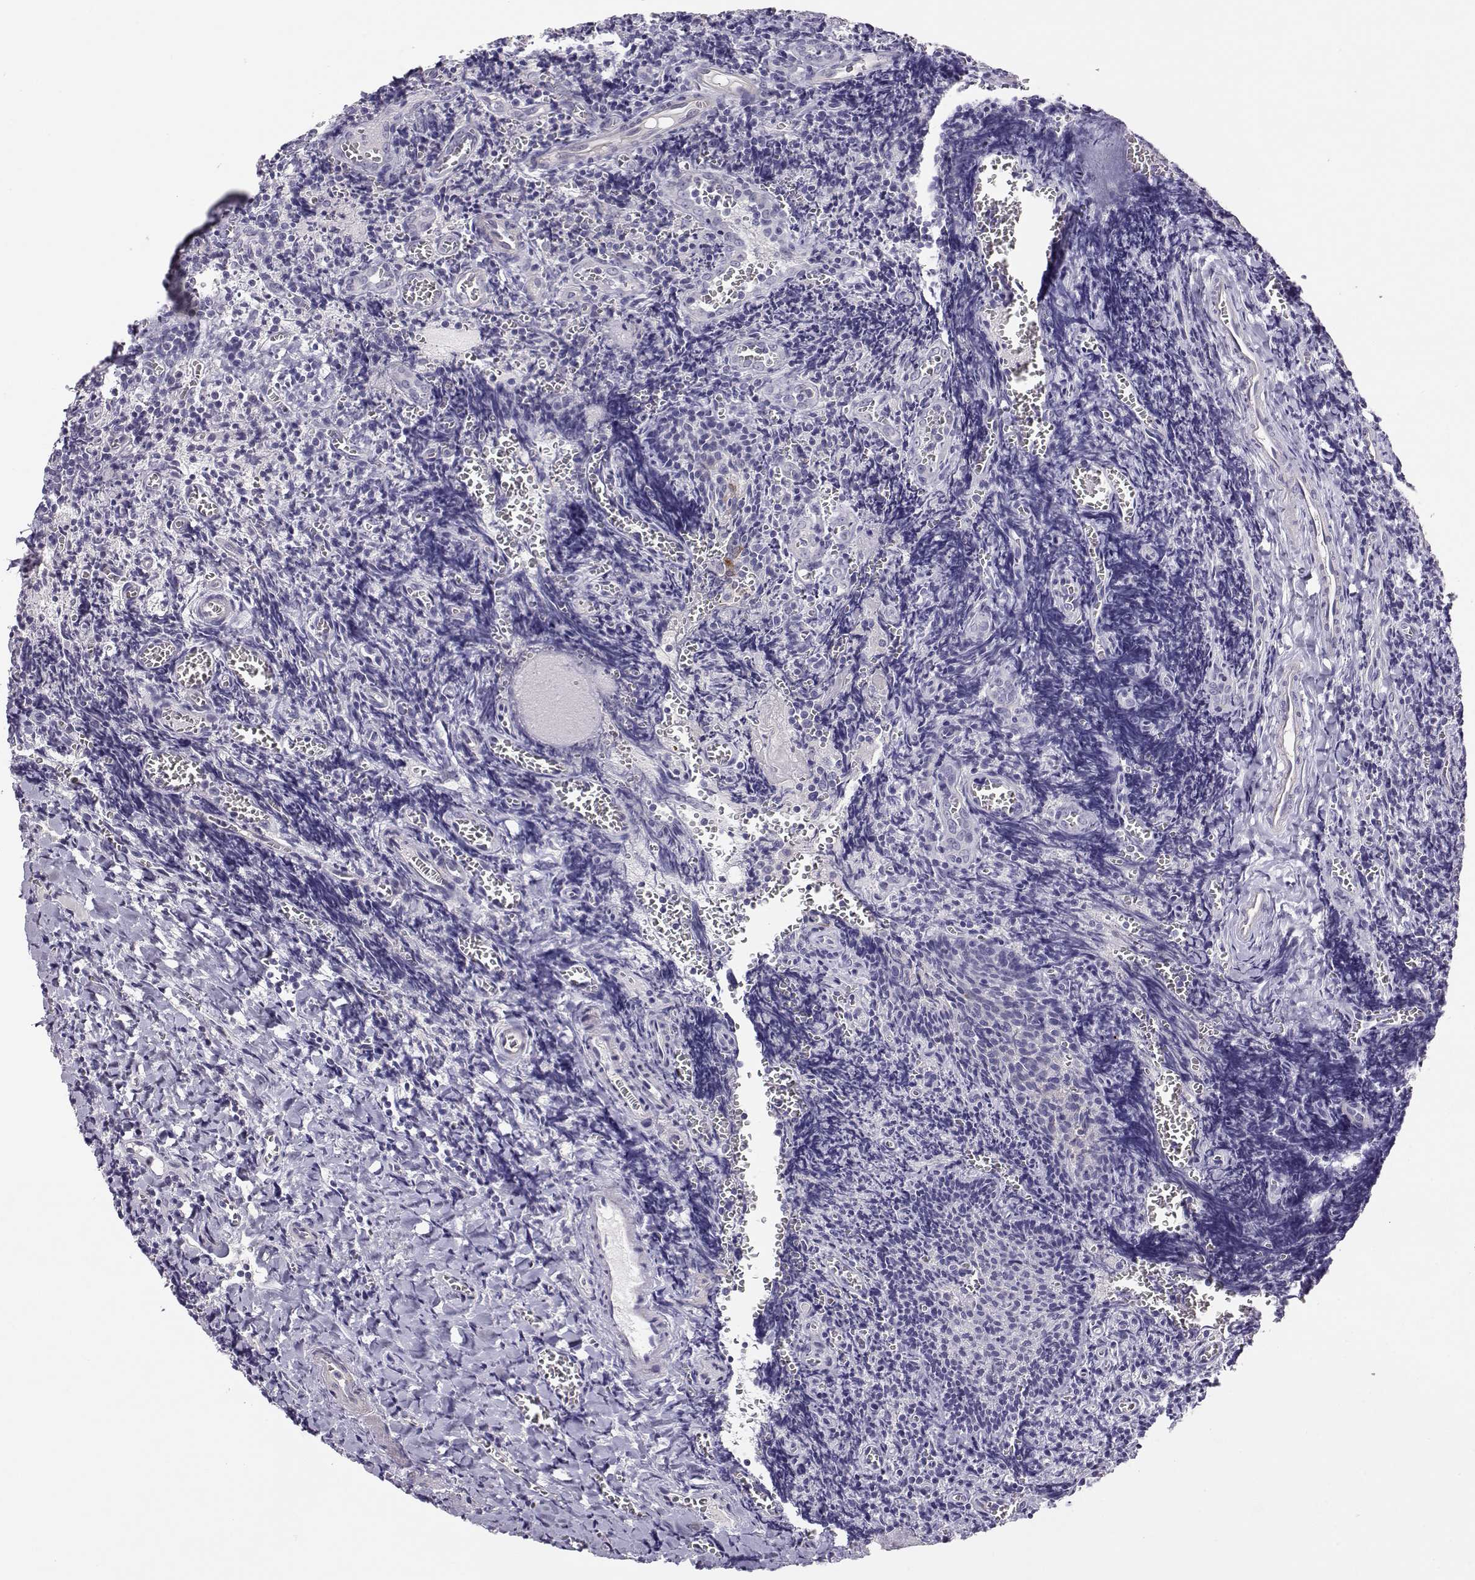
{"staining": {"intensity": "negative", "quantity": "none", "location": "none"}, "tissue": "tonsil", "cell_type": "Germinal center cells", "image_type": "normal", "snomed": [{"axis": "morphology", "description": "Normal tissue, NOS"}, {"axis": "morphology", "description": "Inflammation, NOS"}, {"axis": "topography", "description": "Tonsil"}], "caption": "Image shows no significant protein expression in germinal center cells of normal tonsil. (Brightfield microscopy of DAB (3,3'-diaminobenzidine) immunohistochemistry at high magnification).", "gene": "ENDOU", "patient": {"sex": "female", "age": 31}}